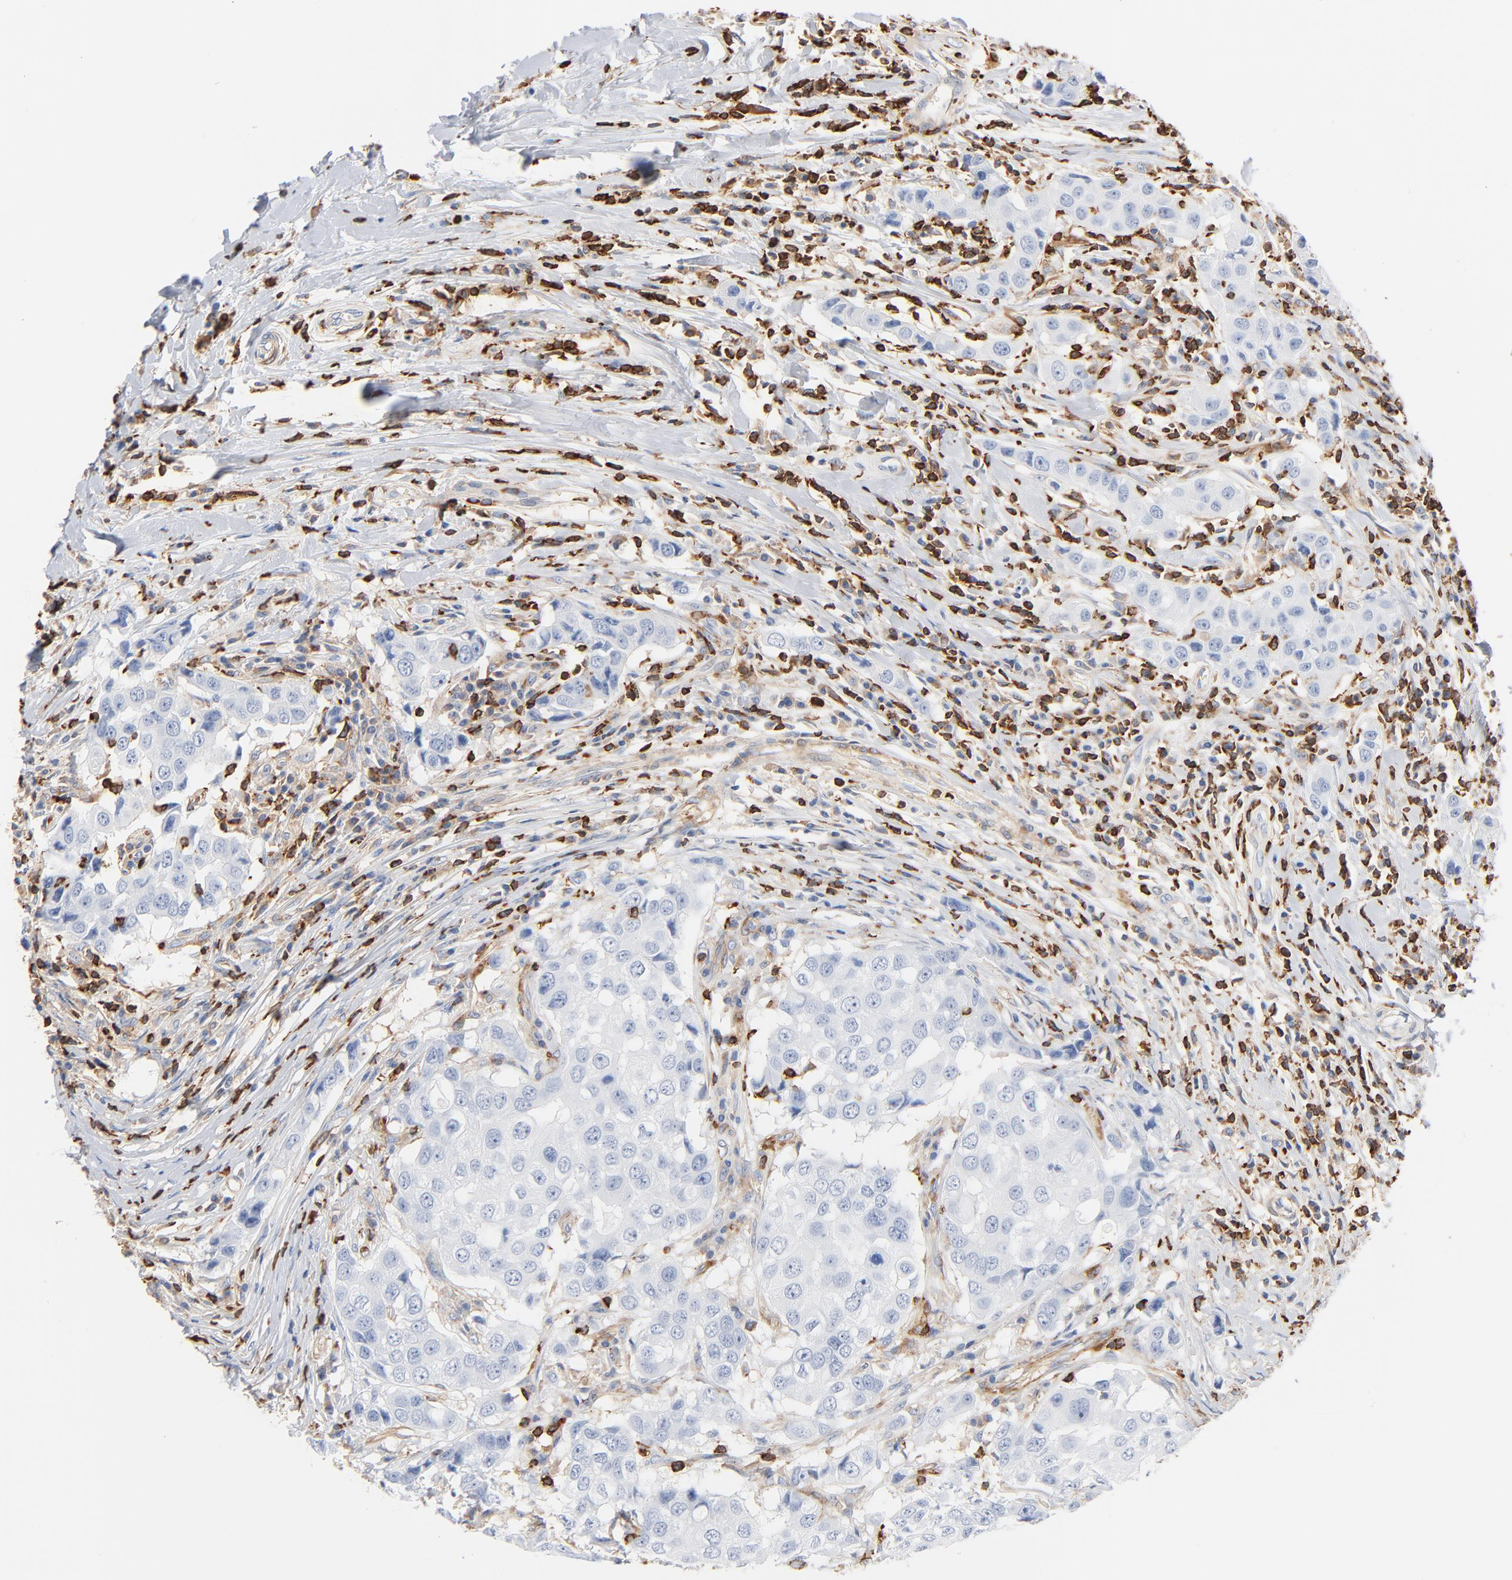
{"staining": {"intensity": "negative", "quantity": "none", "location": "none"}, "tissue": "breast cancer", "cell_type": "Tumor cells", "image_type": "cancer", "snomed": [{"axis": "morphology", "description": "Duct carcinoma"}, {"axis": "topography", "description": "Breast"}], "caption": "An immunohistochemistry micrograph of breast cancer (invasive ductal carcinoma) is shown. There is no staining in tumor cells of breast cancer (invasive ductal carcinoma).", "gene": "SH3KBP1", "patient": {"sex": "female", "age": 27}}